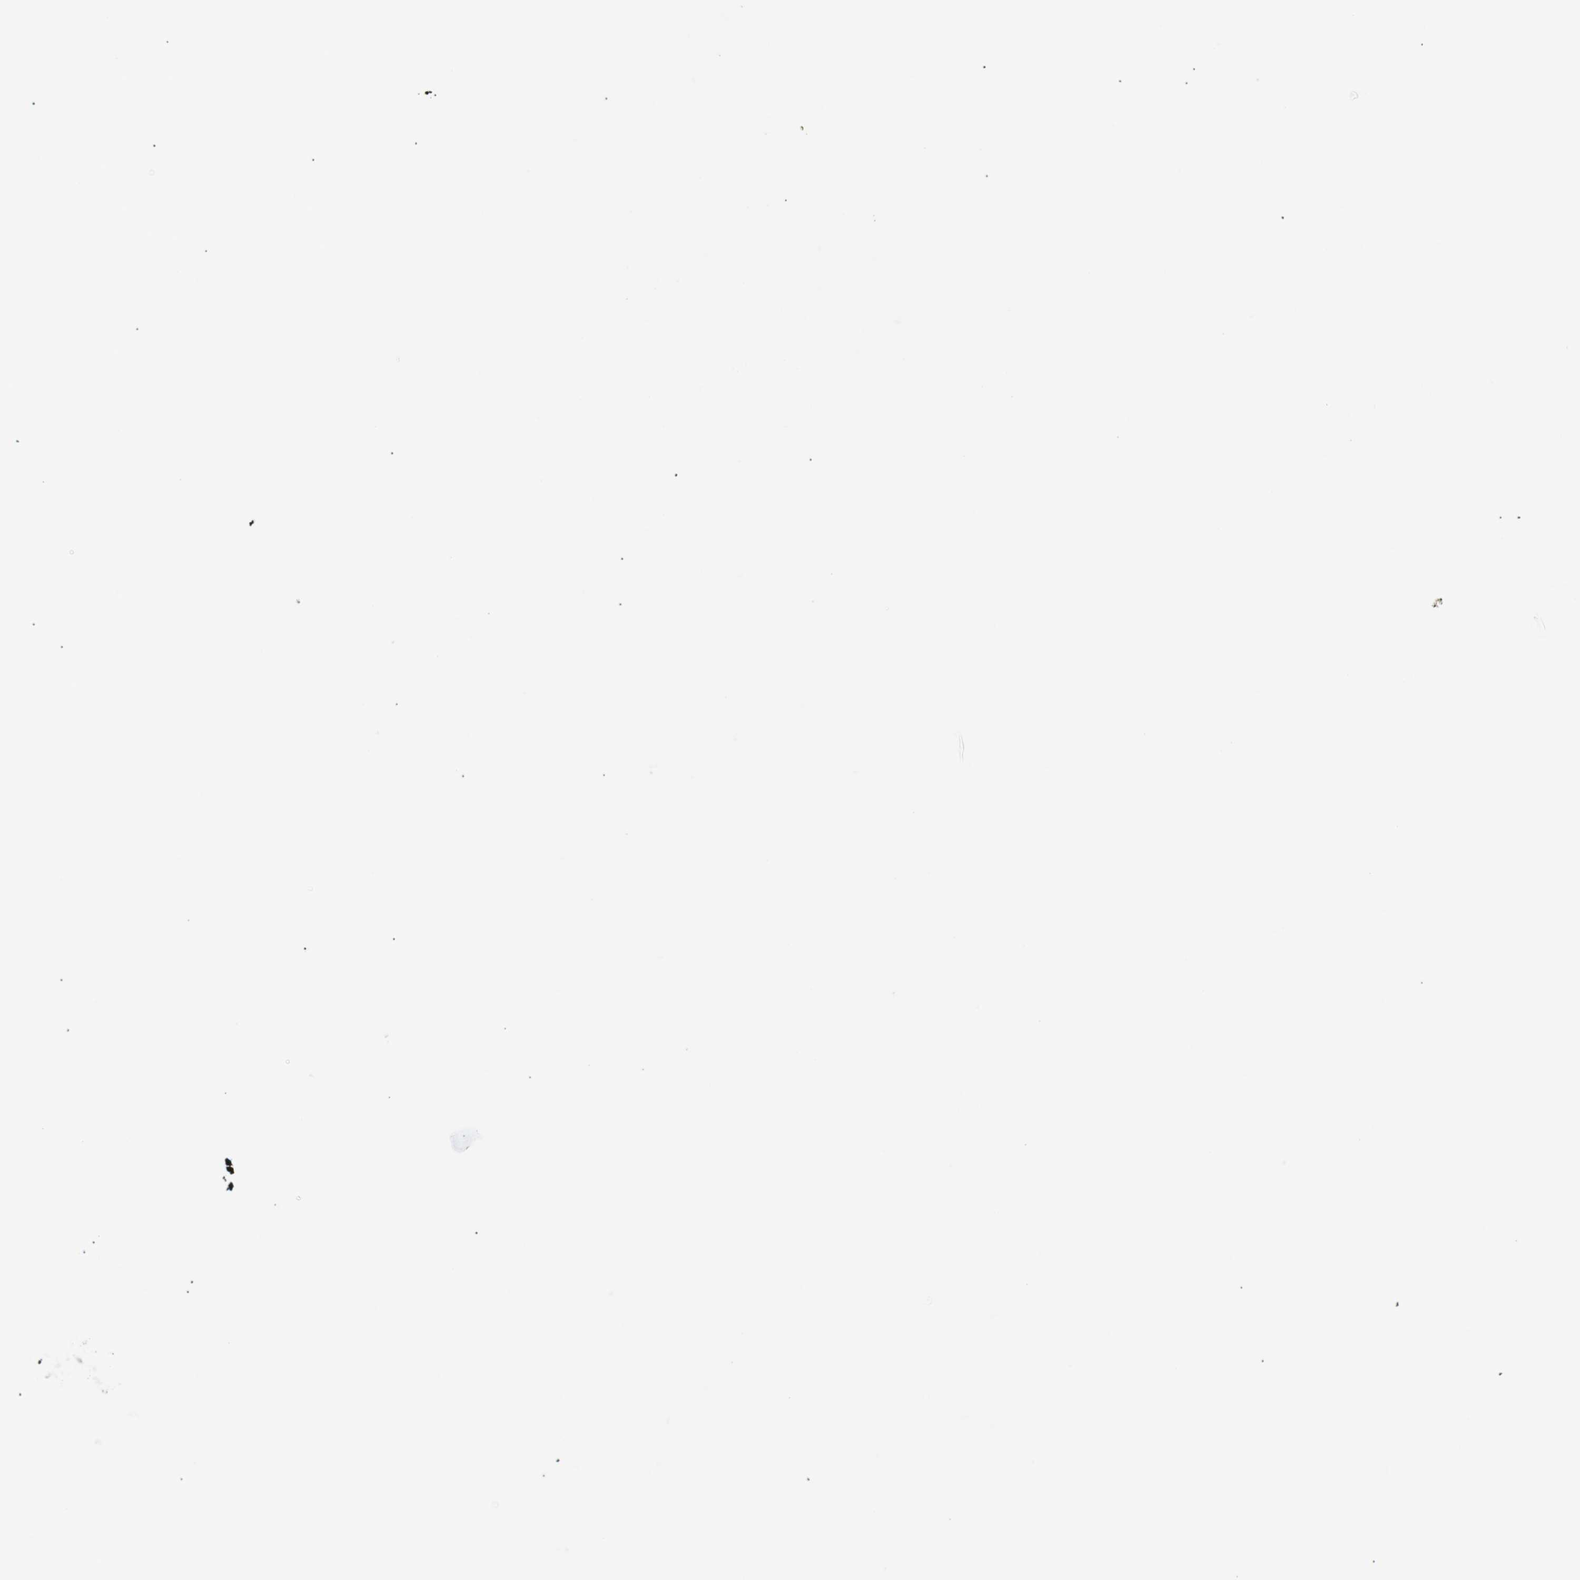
{"staining": {"intensity": "negative", "quantity": "none", "location": "none"}, "tissue": "skin cancer", "cell_type": "Tumor cells", "image_type": "cancer", "snomed": [{"axis": "morphology", "description": "Squamous cell carcinoma, NOS"}, {"axis": "topography", "description": "Skin"}], "caption": "The photomicrograph exhibits no significant staining in tumor cells of skin squamous cell carcinoma. Brightfield microscopy of IHC stained with DAB (brown) and hematoxylin (blue), captured at high magnification.", "gene": "ACTA2", "patient": {"sex": "female", "age": 78}}